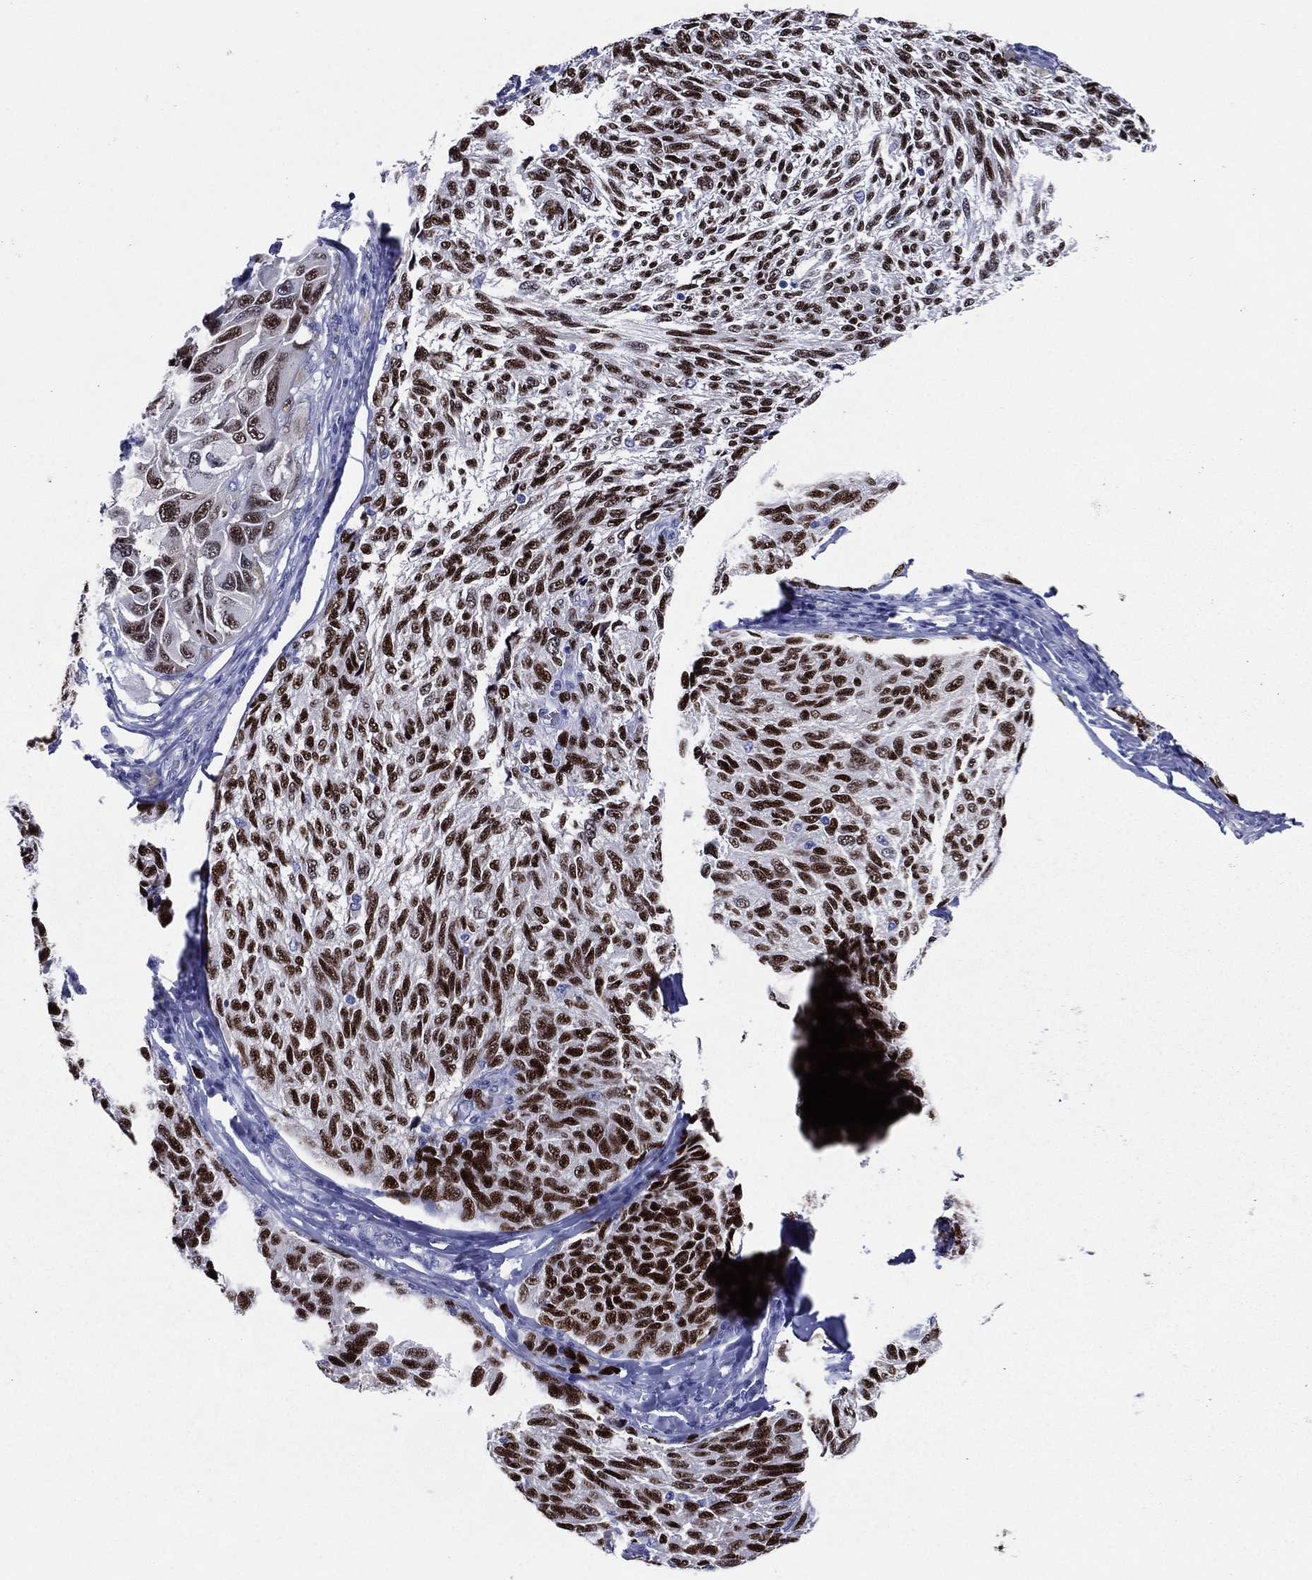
{"staining": {"intensity": "strong", "quantity": ">75%", "location": "nuclear"}, "tissue": "melanoma", "cell_type": "Tumor cells", "image_type": "cancer", "snomed": [{"axis": "morphology", "description": "Malignant melanoma, NOS"}, {"axis": "topography", "description": "Skin"}], "caption": "A micrograph of malignant melanoma stained for a protein reveals strong nuclear brown staining in tumor cells.", "gene": "TFAP2A", "patient": {"sex": "female", "age": 73}}